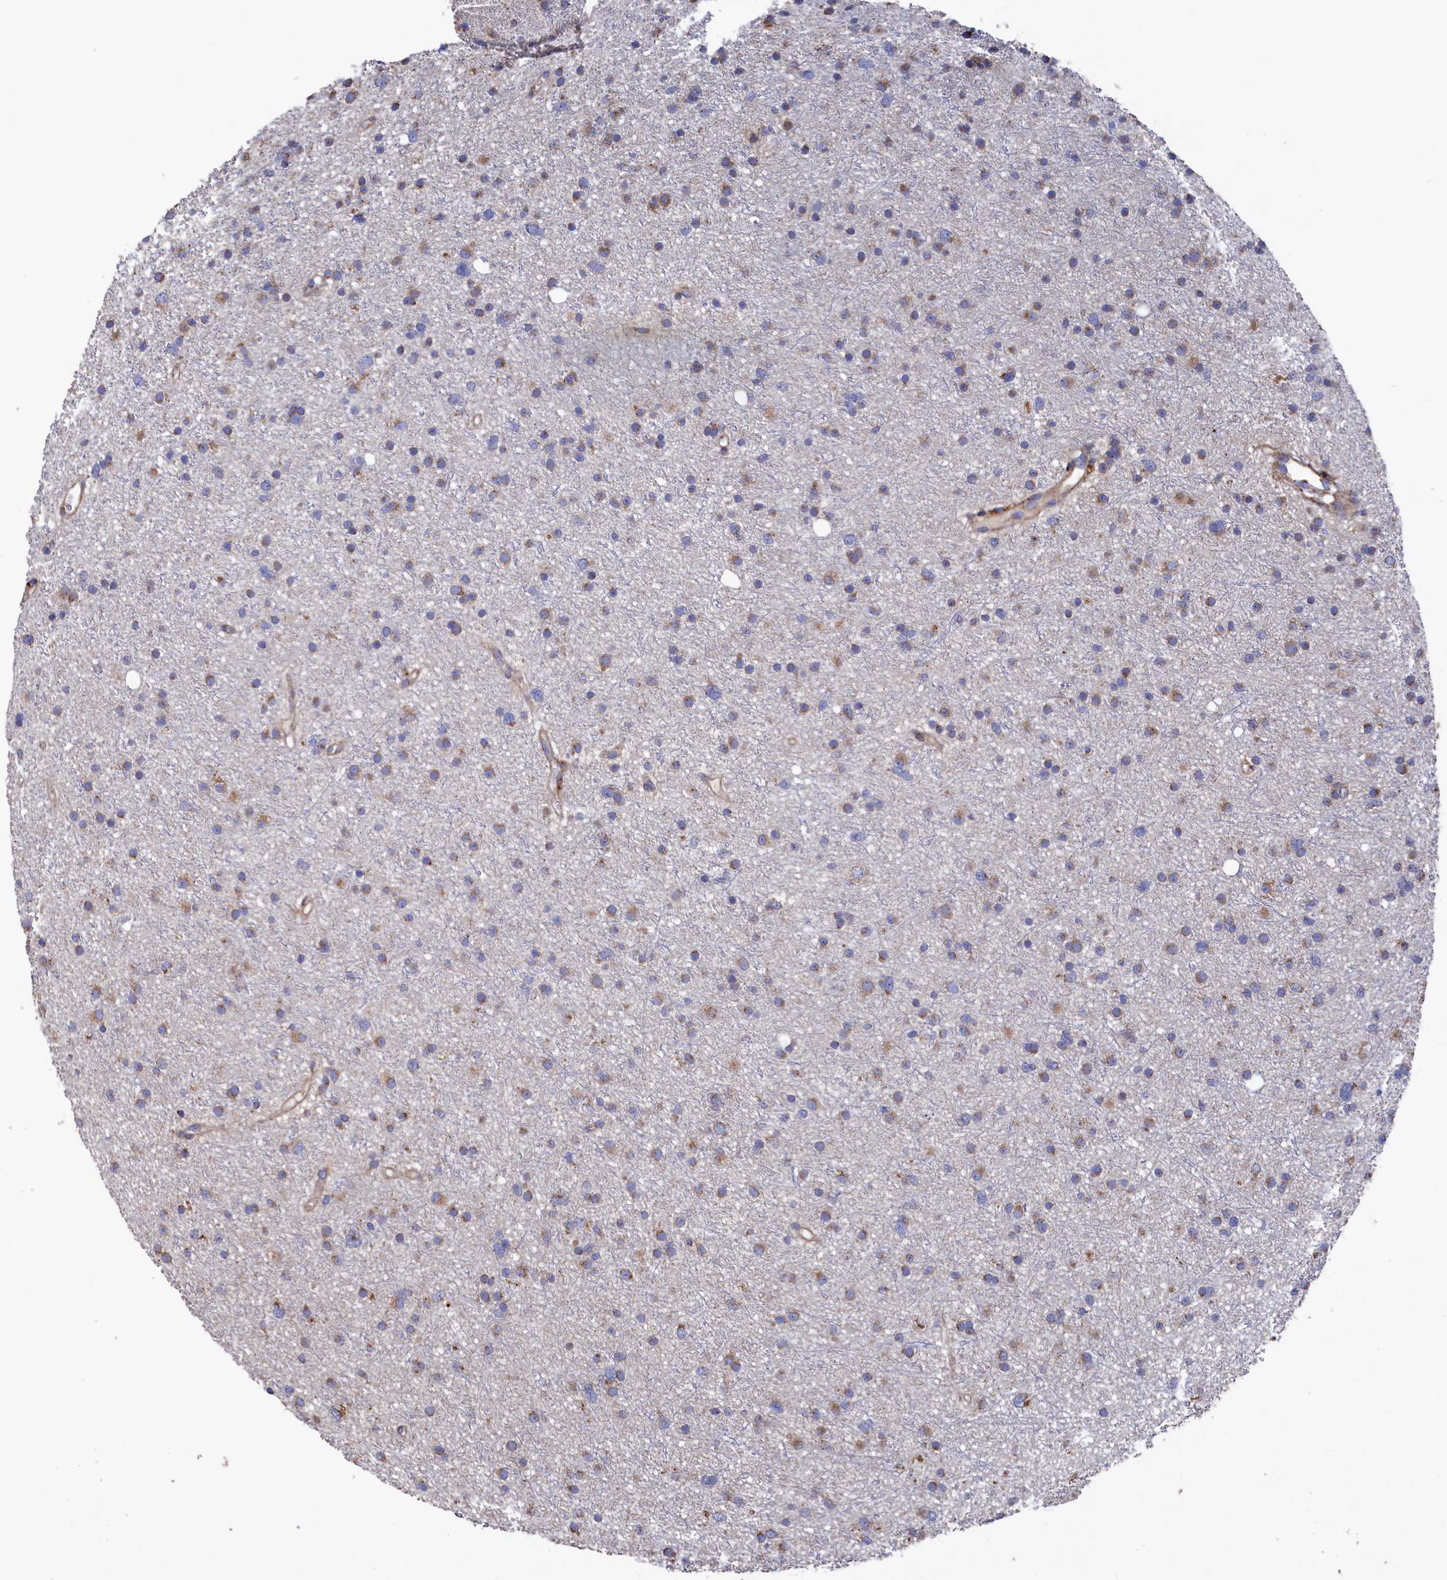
{"staining": {"intensity": "moderate", "quantity": "25%-75%", "location": "cytoplasmic/membranous"}, "tissue": "glioma", "cell_type": "Tumor cells", "image_type": "cancer", "snomed": [{"axis": "morphology", "description": "Glioma, malignant, Low grade"}, {"axis": "topography", "description": "Cerebral cortex"}], "caption": "IHC of malignant low-grade glioma displays medium levels of moderate cytoplasmic/membranous staining in about 25%-75% of tumor cells.", "gene": "PRRC1", "patient": {"sex": "female", "age": 39}}